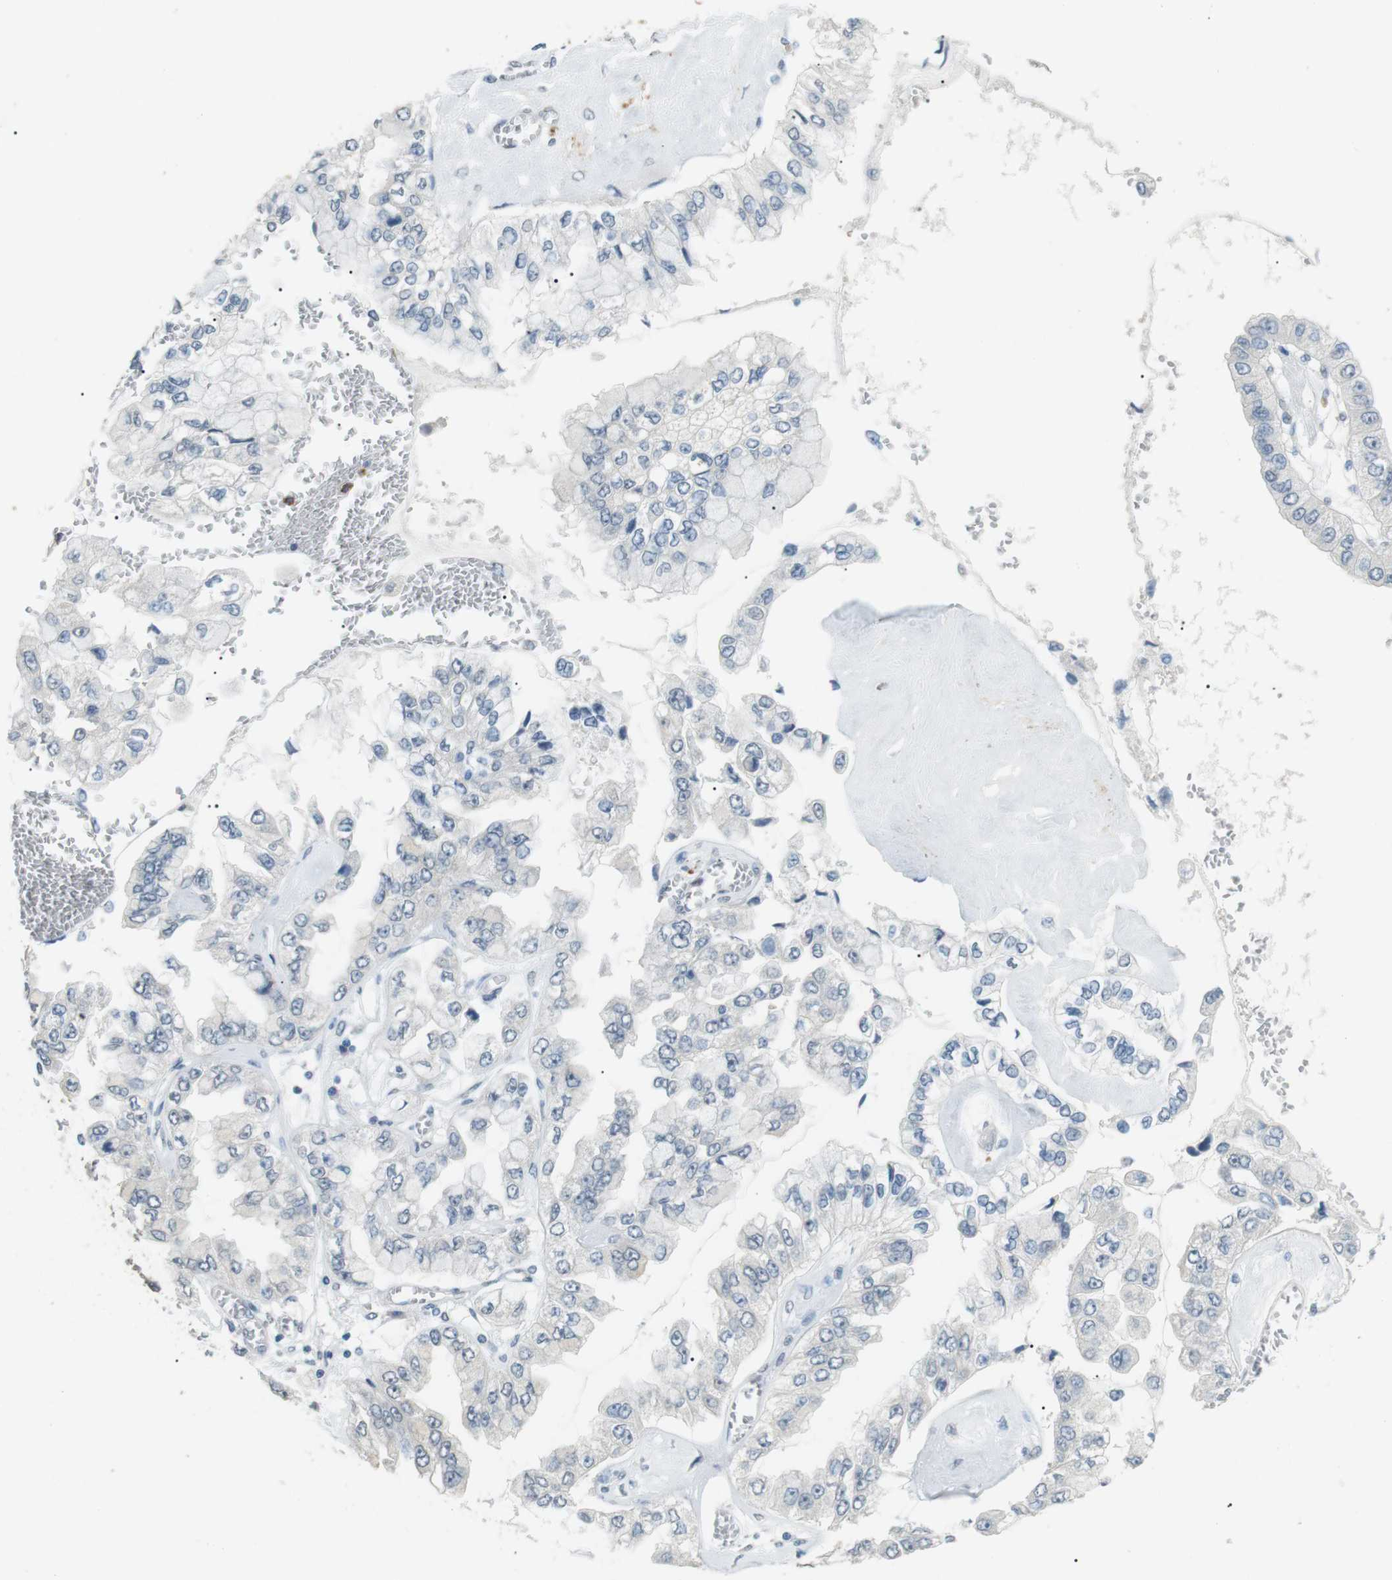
{"staining": {"intensity": "negative", "quantity": "none", "location": "none"}, "tissue": "liver cancer", "cell_type": "Tumor cells", "image_type": "cancer", "snomed": [{"axis": "morphology", "description": "Cholangiocarcinoma"}, {"axis": "topography", "description": "Liver"}], "caption": "Immunohistochemical staining of human liver cancer (cholangiocarcinoma) reveals no significant positivity in tumor cells. (Immunohistochemistry (ihc), brightfield microscopy, high magnification).", "gene": "GZMM", "patient": {"sex": "female", "age": 79}}